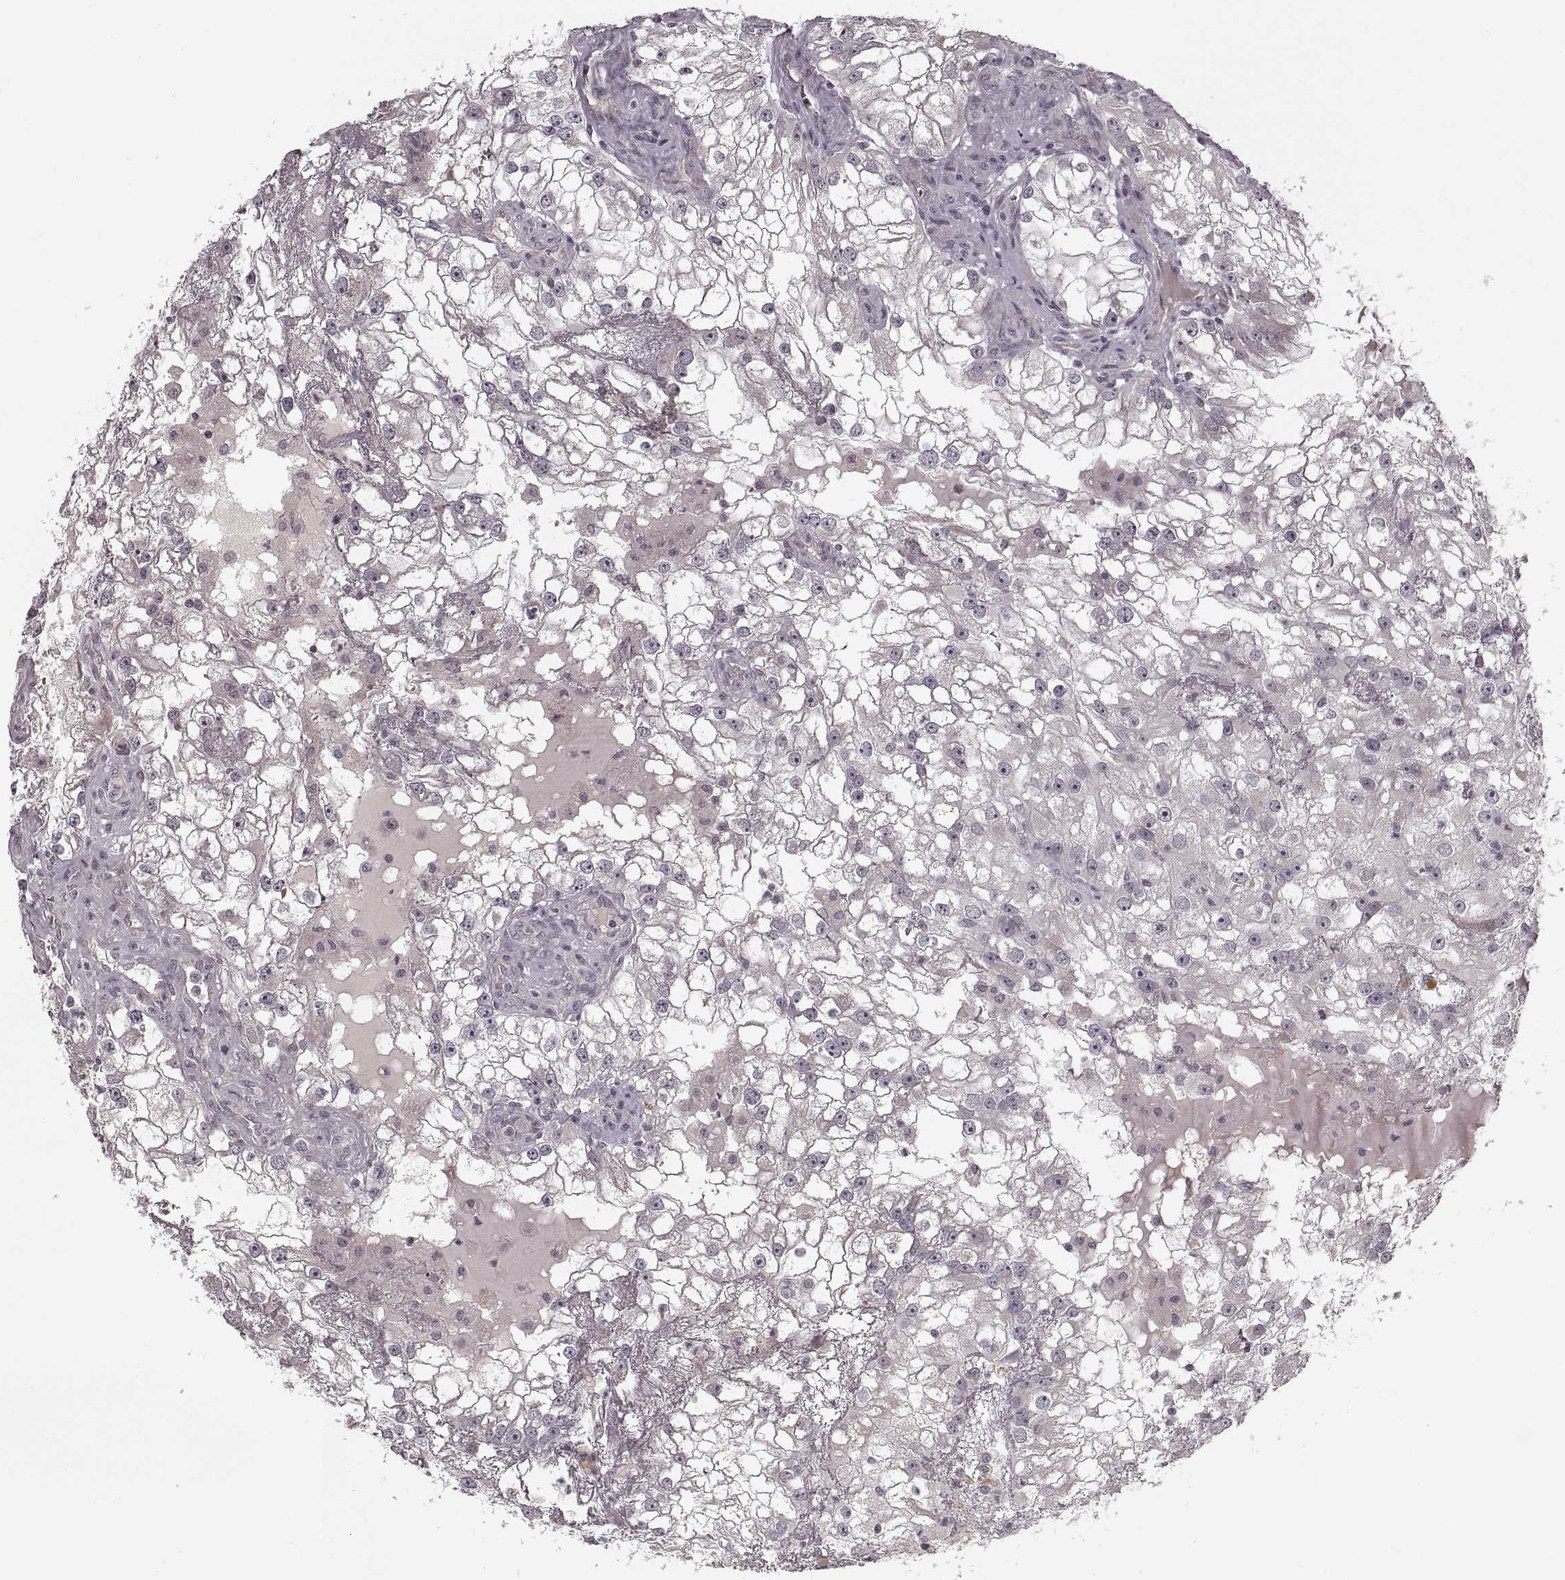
{"staining": {"intensity": "negative", "quantity": "none", "location": "none"}, "tissue": "renal cancer", "cell_type": "Tumor cells", "image_type": "cancer", "snomed": [{"axis": "morphology", "description": "Adenocarcinoma, NOS"}, {"axis": "topography", "description": "Kidney"}], "caption": "IHC photomicrograph of neoplastic tissue: renal cancer stained with DAB shows no significant protein expression in tumor cells.", "gene": "ASIC3", "patient": {"sex": "male", "age": 59}}